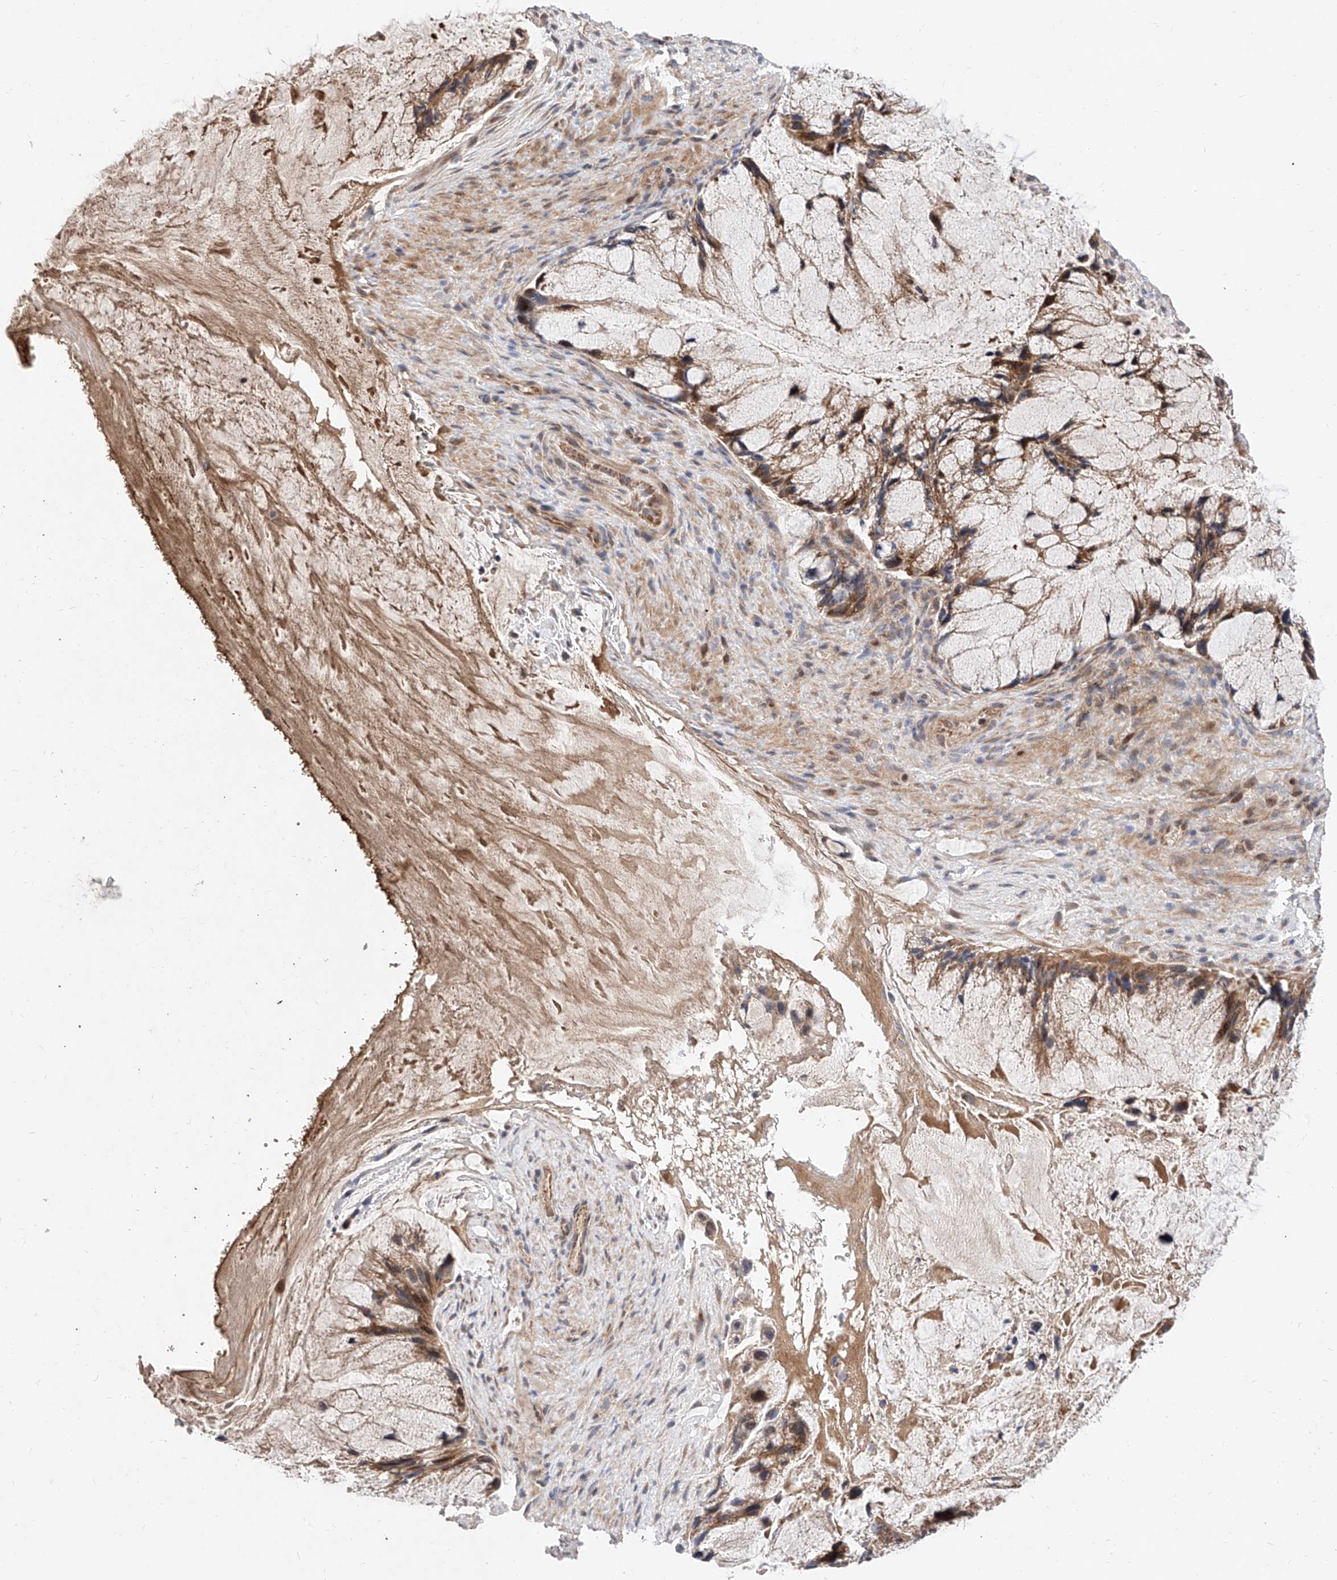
{"staining": {"intensity": "moderate", "quantity": ">75%", "location": "cytoplasmic/membranous"}, "tissue": "ovarian cancer", "cell_type": "Tumor cells", "image_type": "cancer", "snomed": [{"axis": "morphology", "description": "Cystadenocarcinoma, mucinous, NOS"}, {"axis": "topography", "description": "Ovary"}], "caption": "A high-resolution photomicrograph shows immunohistochemistry staining of mucinous cystadenocarcinoma (ovarian), which reveals moderate cytoplasmic/membranous expression in approximately >75% of tumor cells.", "gene": "FUCA2", "patient": {"sex": "female", "age": 37}}